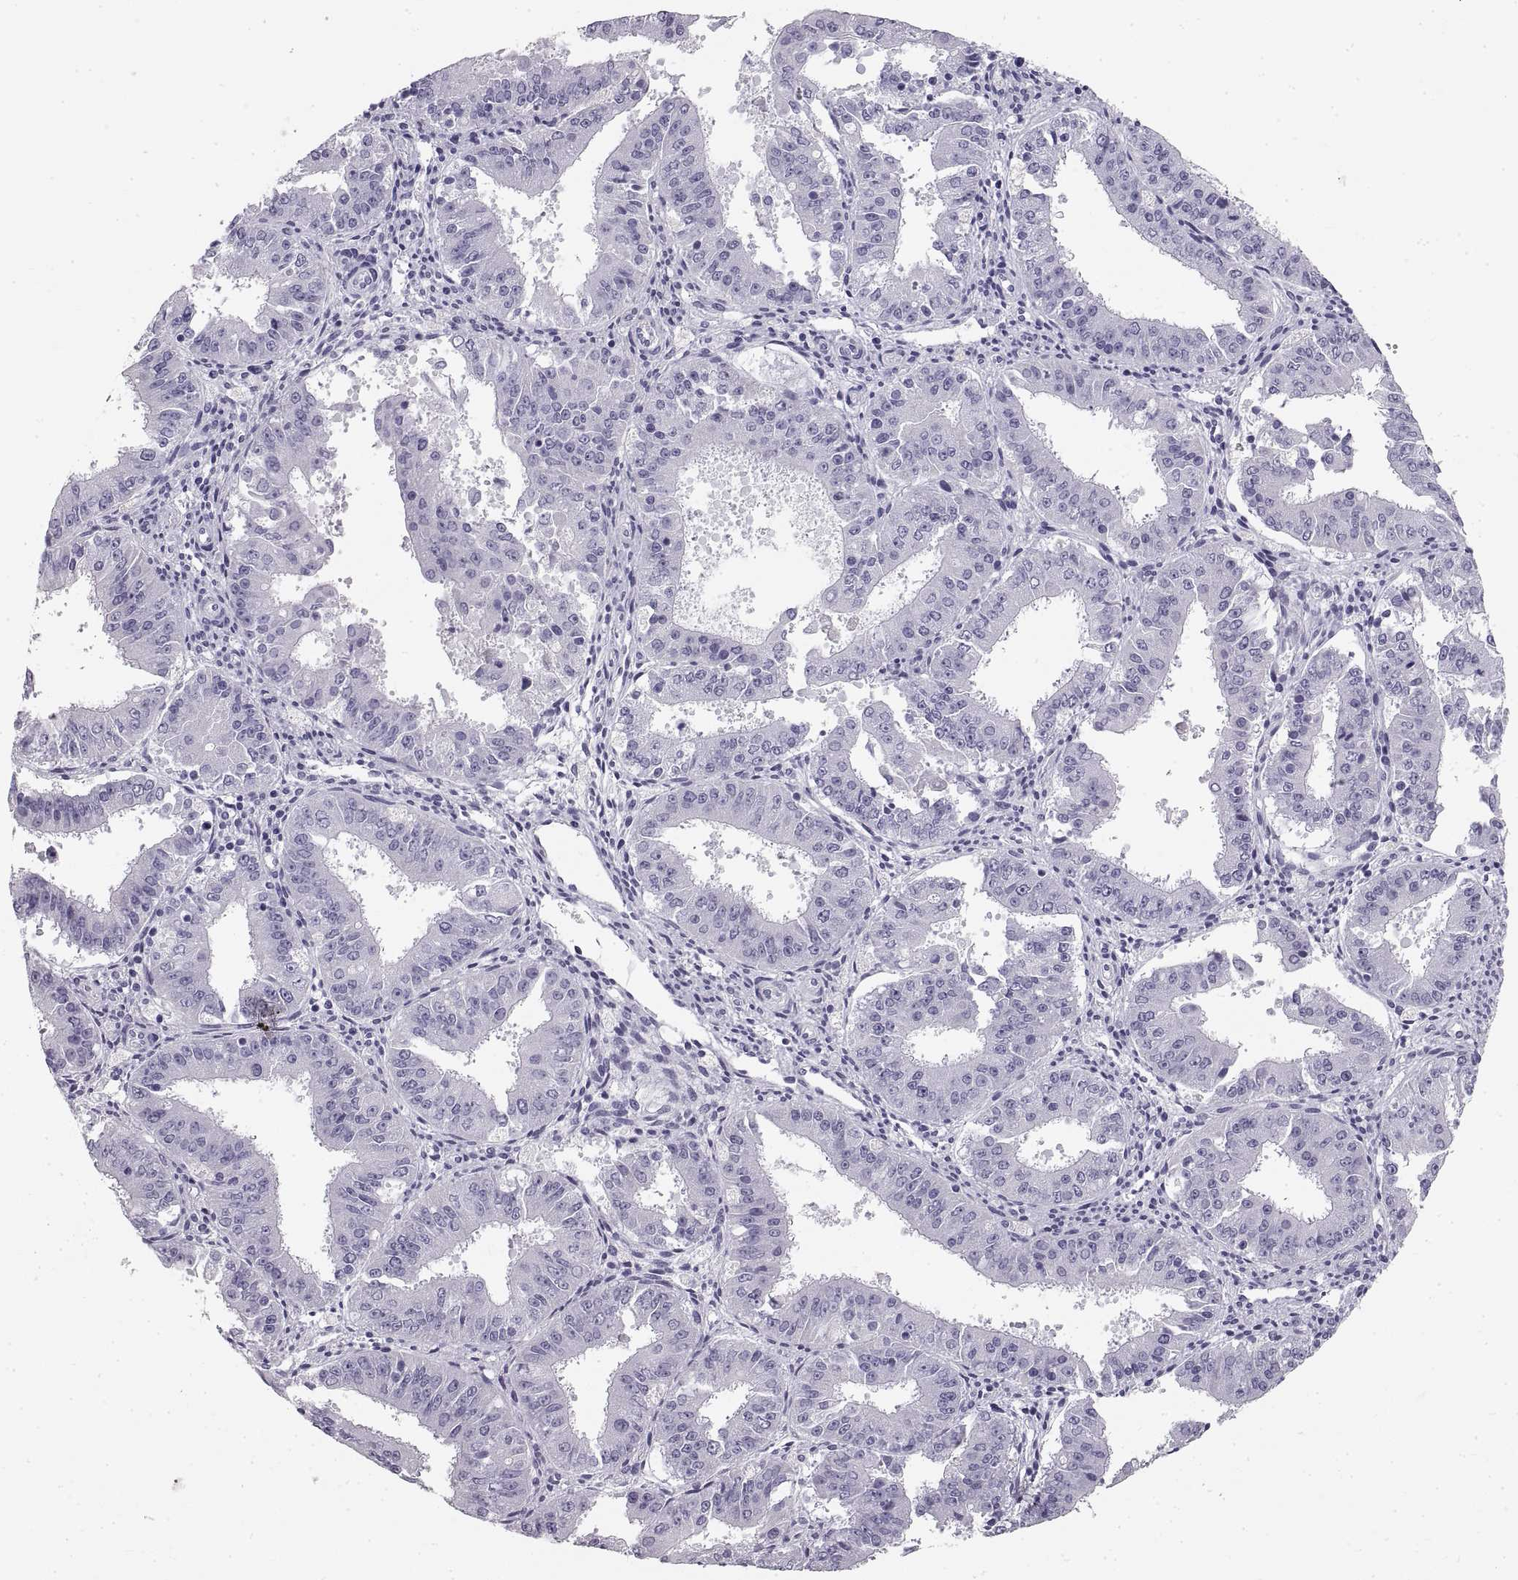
{"staining": {"intensity": "negative", "quantity": "none", "location": "none"}, "tissue": "ovarian cancer", "cell_type": "Tumor cells", "image_type": "cancer", "snomed": [{"axis": "morphology", "description": "Carcinoma, endometroid"}, {"axis": "topography", "description": "Ovary"}], "caption": "Human ovarian cancer (endometroid carcinoma) stained for a protein using IHC reveals no positivity in tumor cells.", "gene": "CRYAA", "patient": {"sex": "female", "age": 42}}